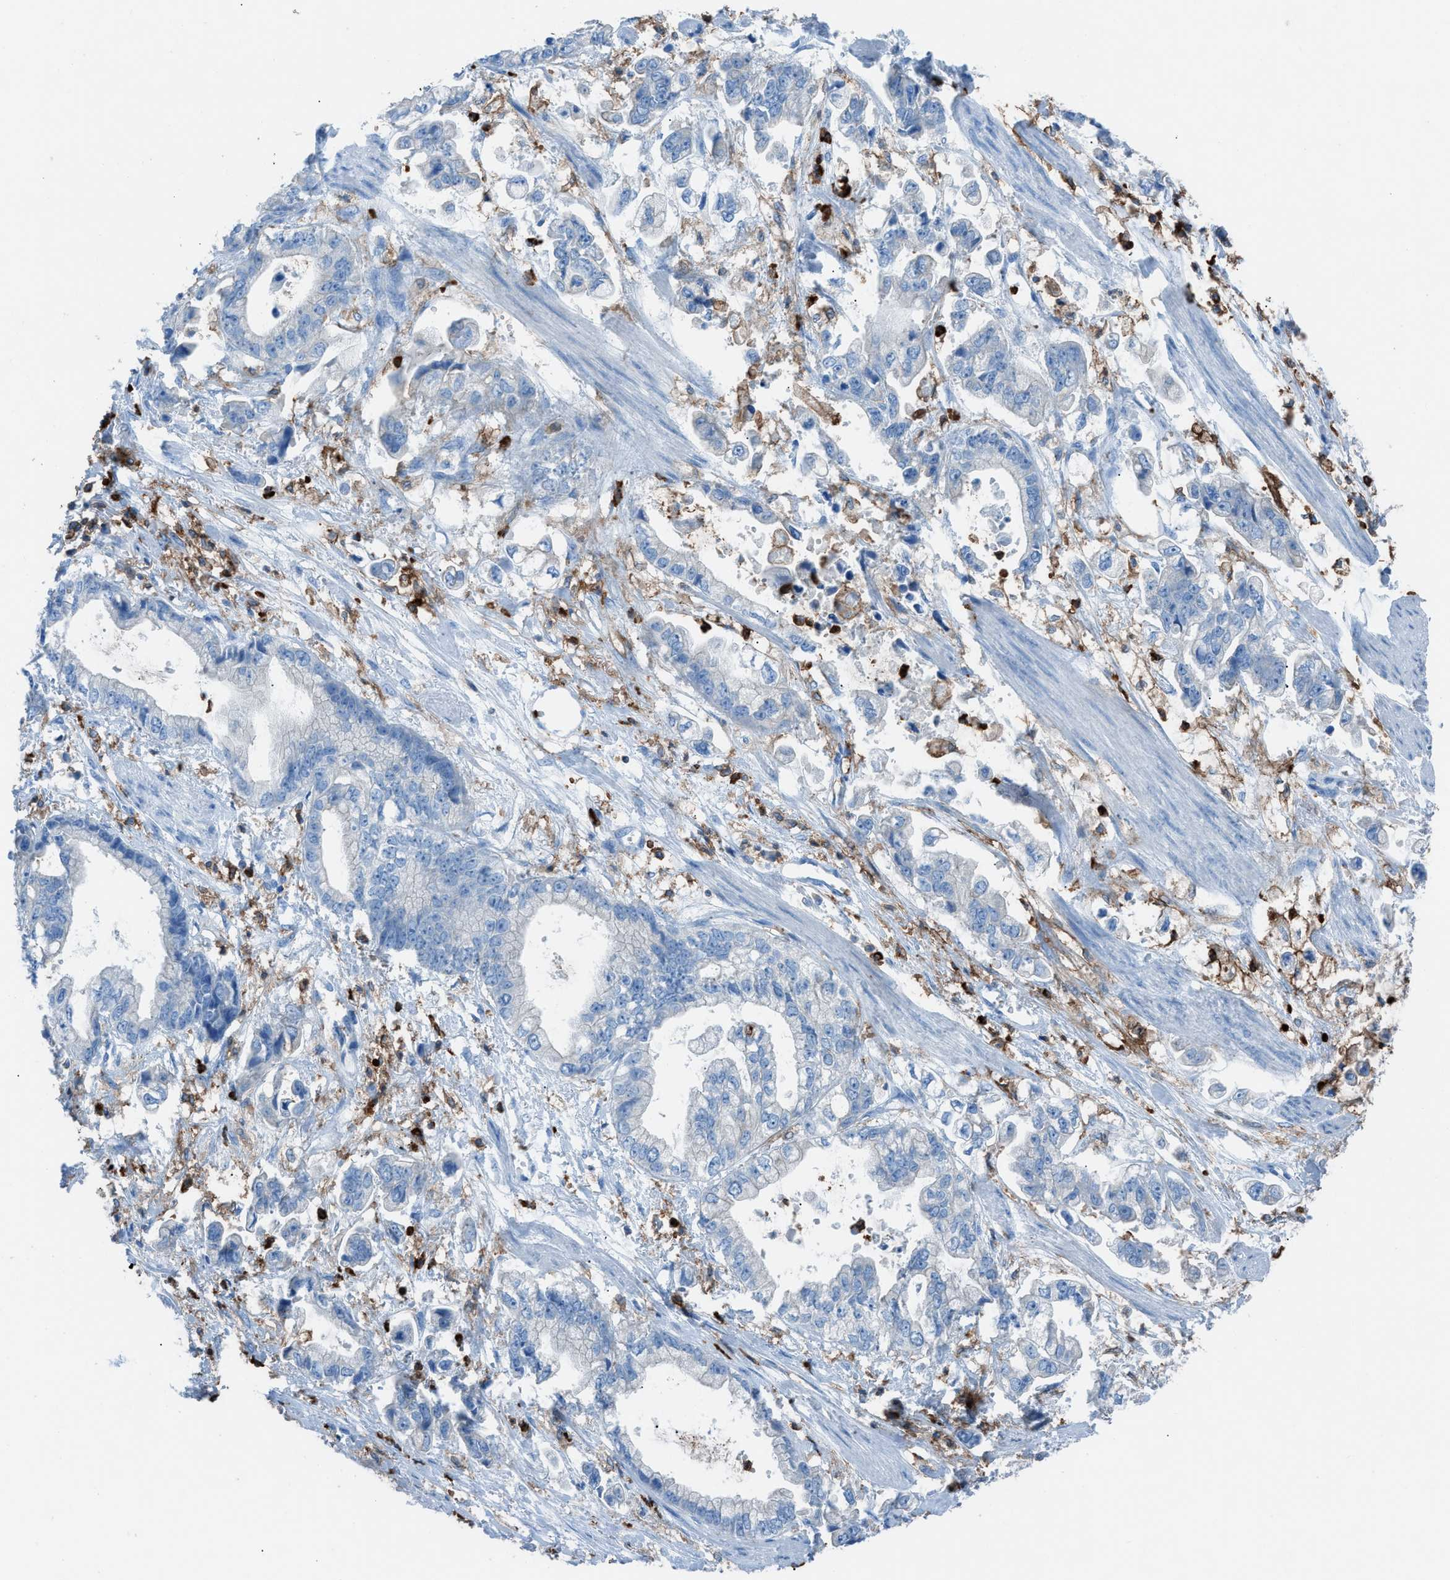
{"staining": {"intensity": "negative", "quantity": "none", "location": "none"}, "tissue": "stomach cancer", "cell_type": "Tumor cells", "image_type": "cancer", "snomed": [{"axis": "morphology", "description": "Normal tissue, NOS"}, {"axis": "morphology", "description": "Adenocarcinoma, NOS"}, {"axis": "topography", "description": "Stomach"}], "caption": "There is no significant staining in tumor cells of stomach cancer.", "gene": "ITGB2", "patient": {"sex": "male", "age": 62}}